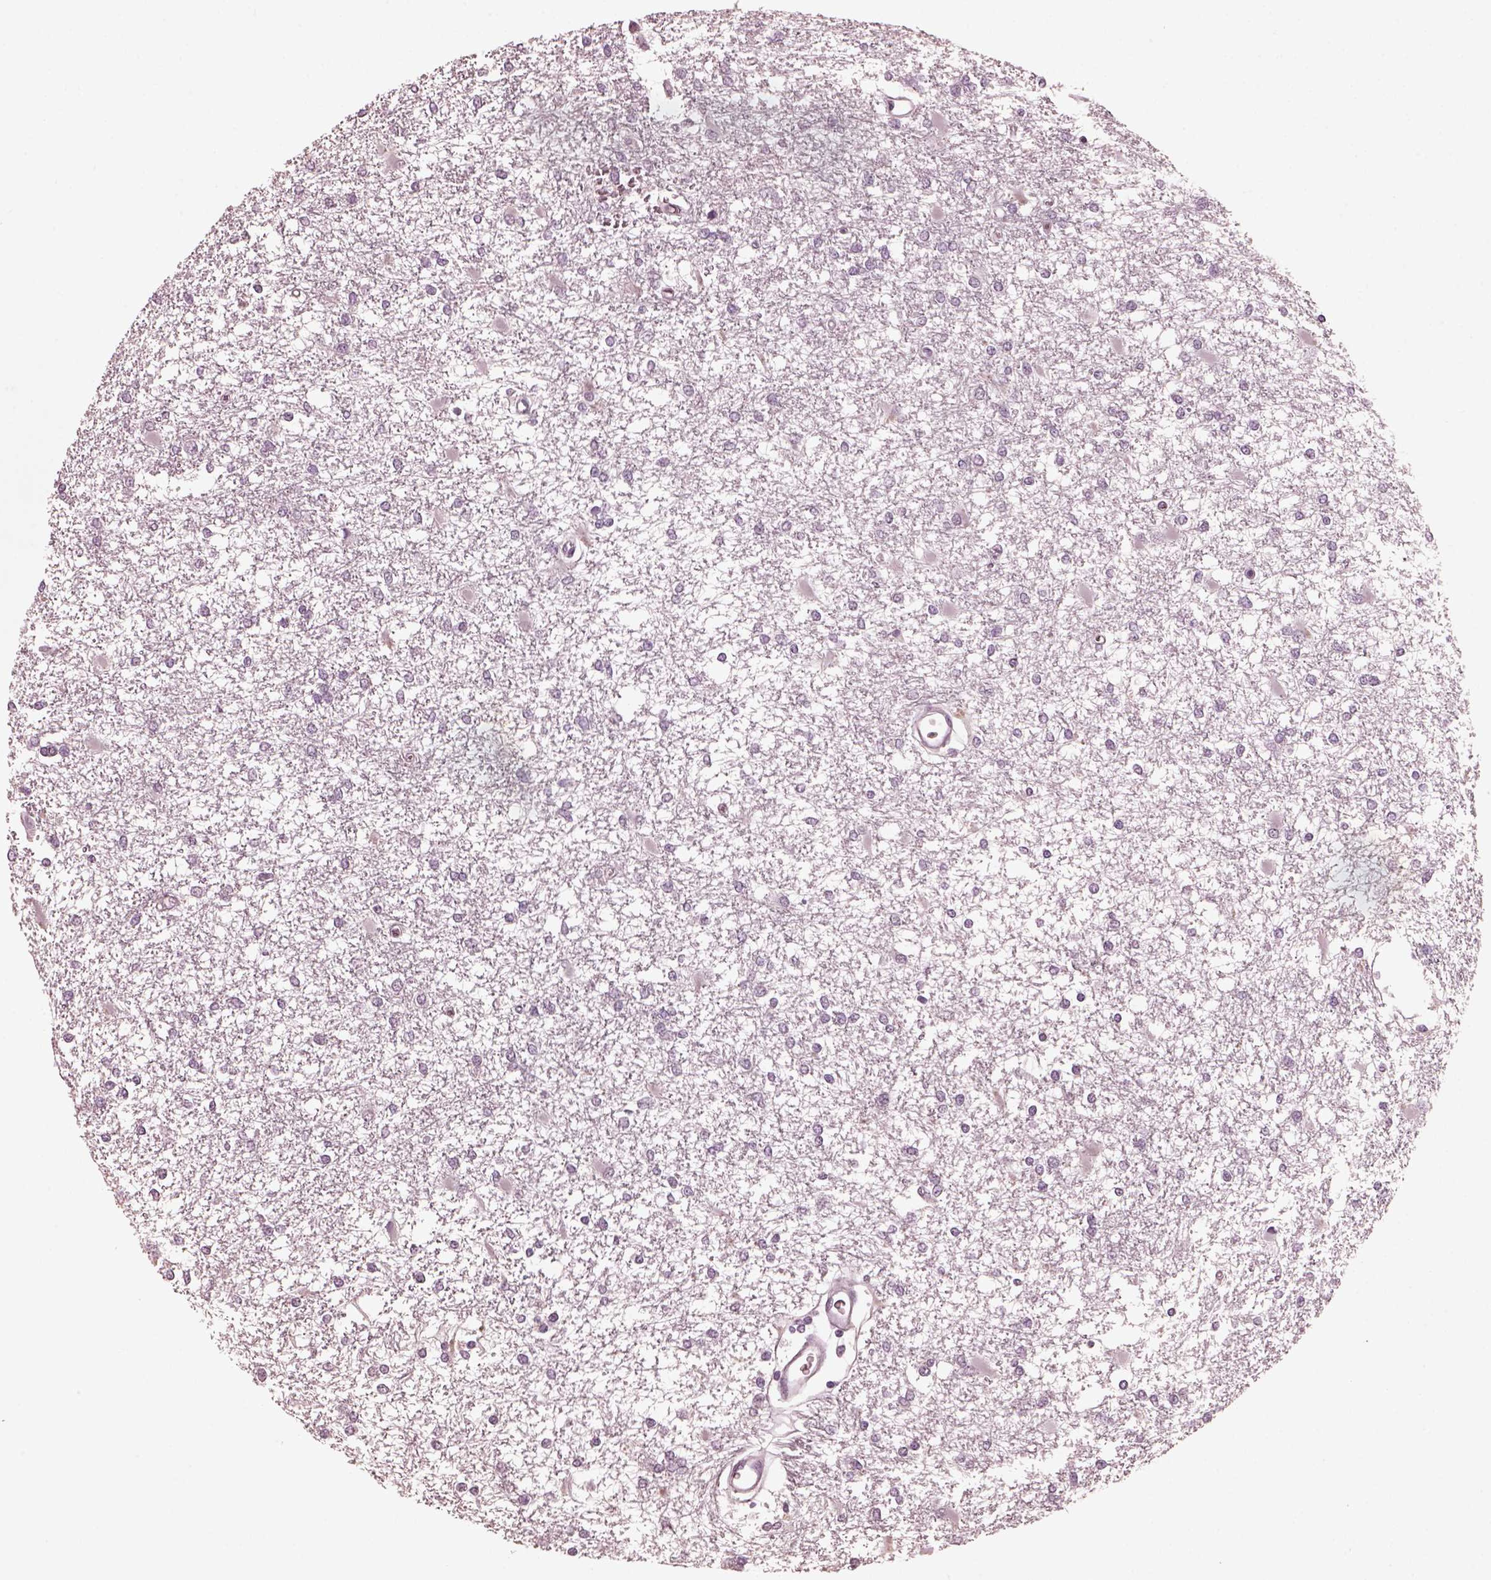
{"staining": {"intensity": "negative", "quantity": "none", "location": "none"}, "tissue": "glioma", "cell_type": "Tumor cells", "image_type": "cancer", "snomed": [{"axis": "morphology", "description": "Glioma, malignant, High grade"}, {"axis": "topography", "description": "Cerebral cortex"}], "caption": "DAB immunohistochemical staining of human malignant glioma (high-grade) demonstrates no significant staining in tumor cells. (Brightfield microscopy of DAB immunohistochemistry (IHC) at high magnification).", "gene": "CGA", "patient": {"sex": "male", "age": 79}}